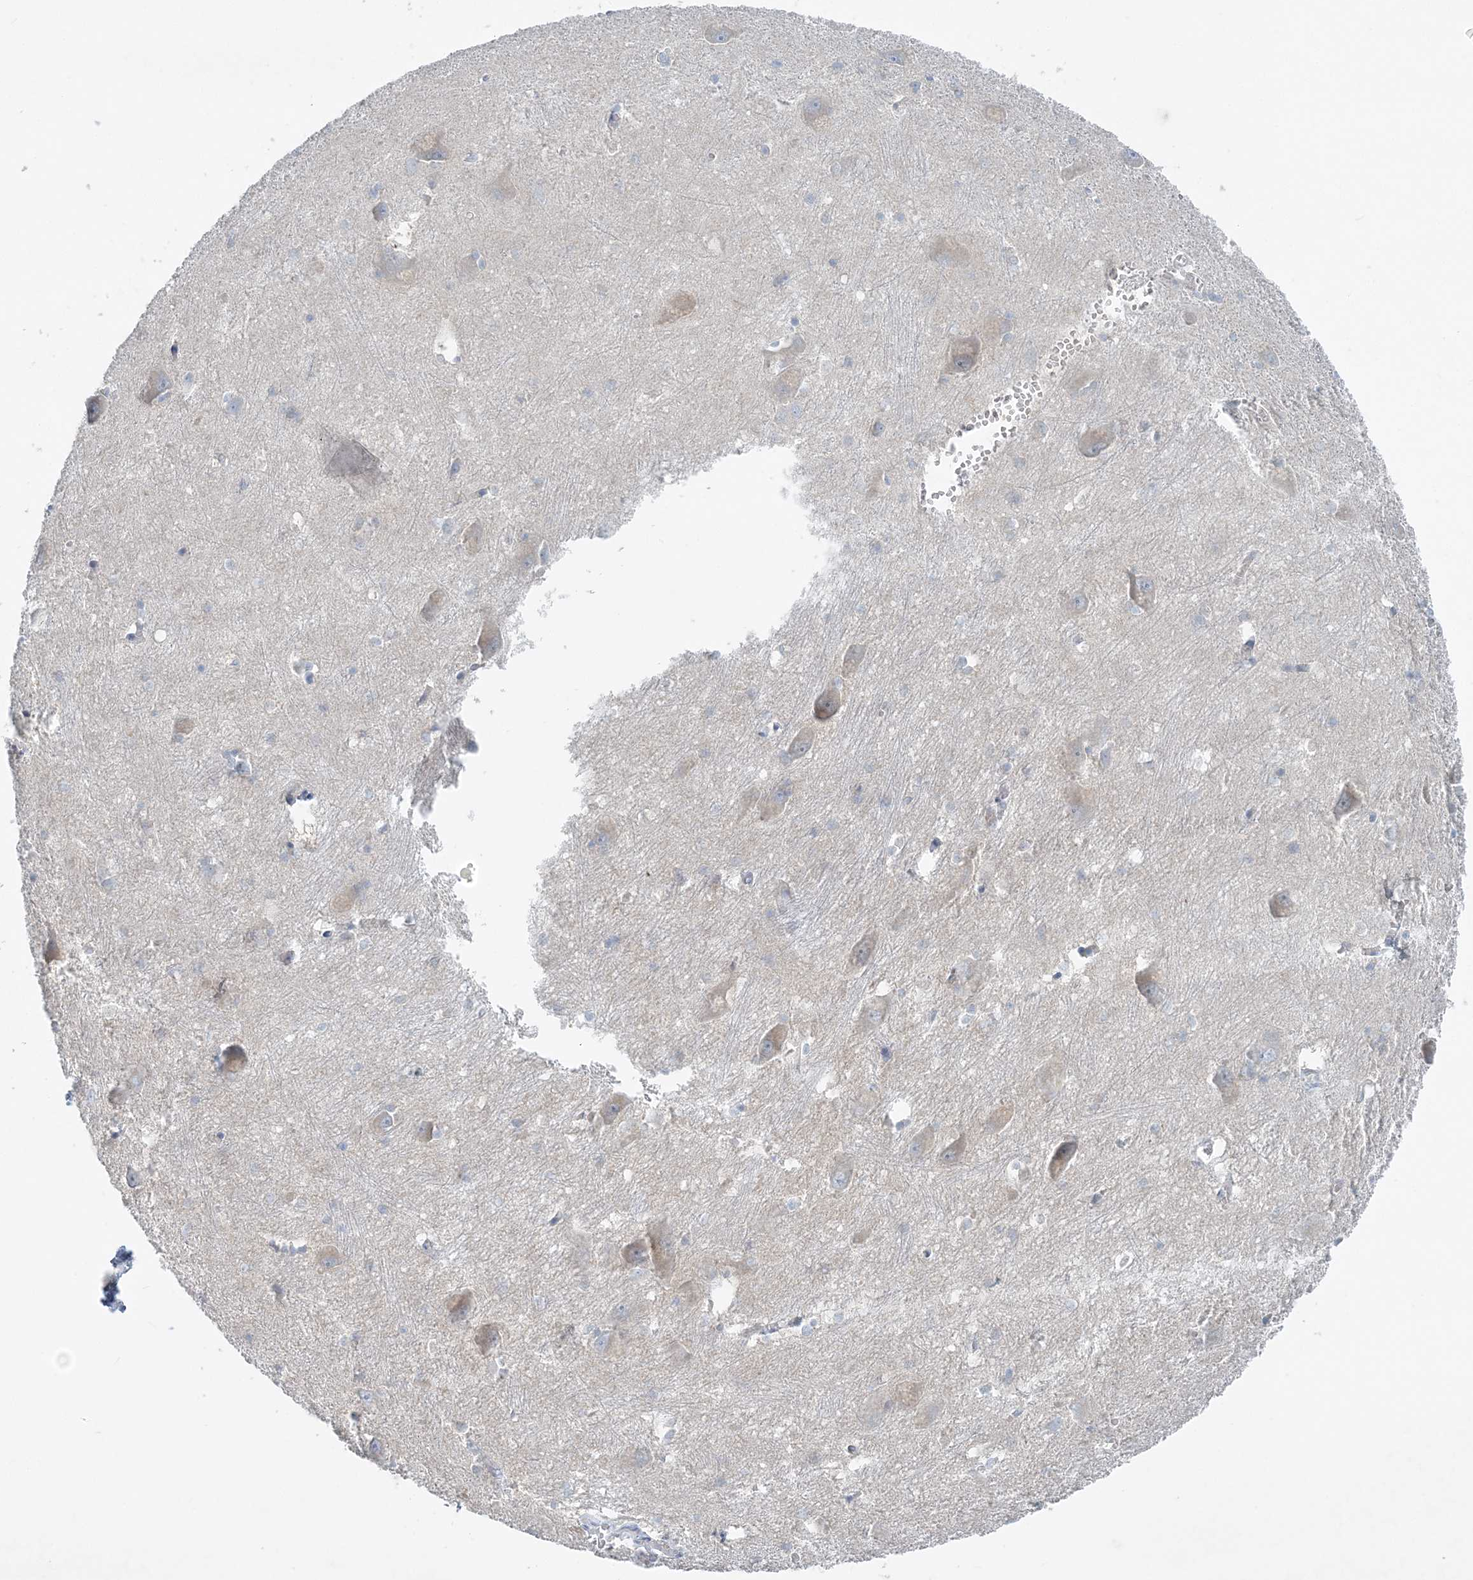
{"staining": {"intensity": "negative", "quantity": "none", "location": "none"}, "tissue": "caudate", "cell_type": "Glial cells", "image_type": "normal", "snomed": [{"axis": "morphology", "description": "Normal tissue, NOS"}, {"axis": "topography", "description": "Lateral ventricle wall"}], "caption": "The photomicrograph reveals no staining of glial cells in unremarkable caudate.", "gene": "ATP11A", "patient": {"sex": "male", "age": 37}}